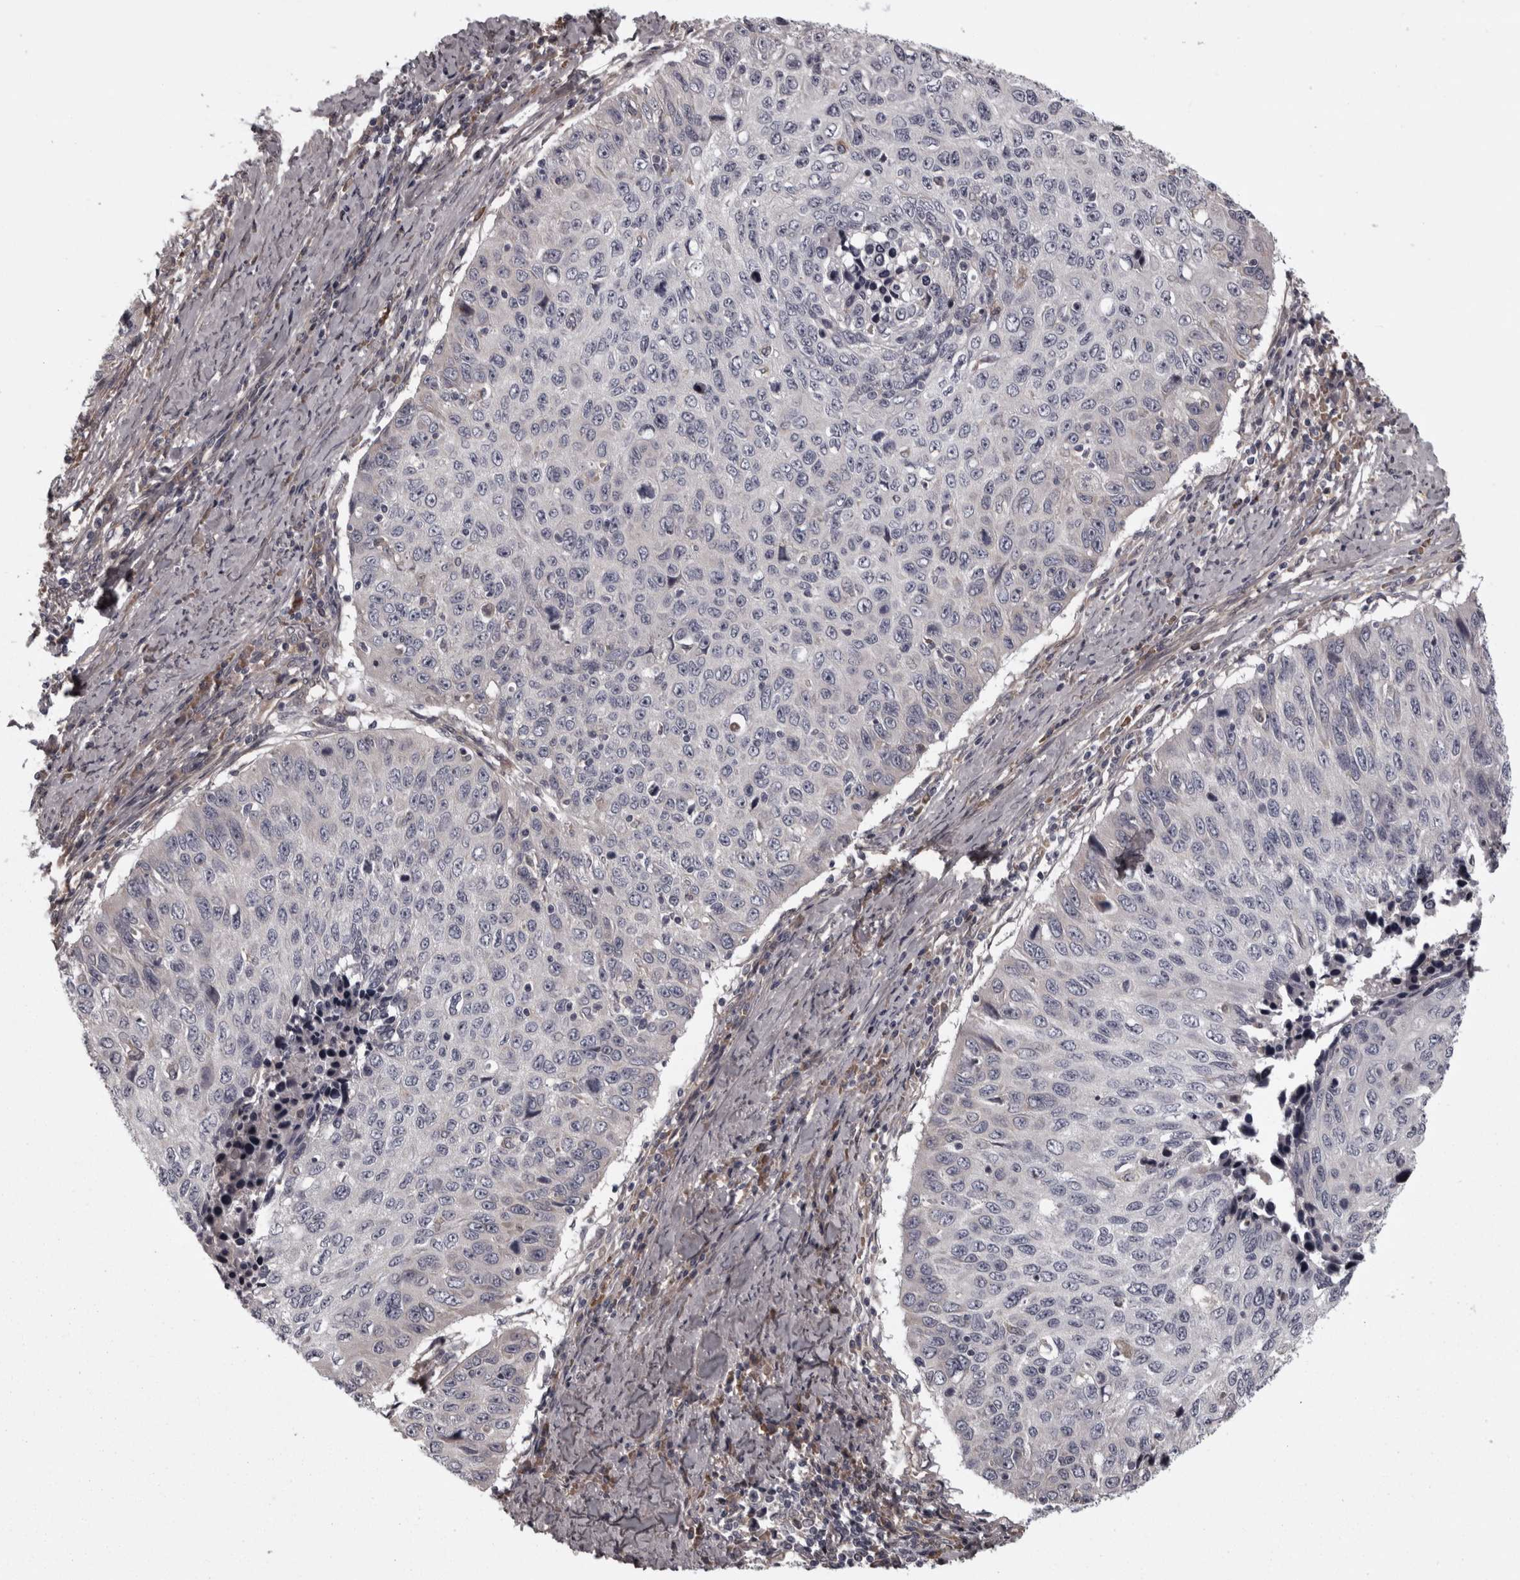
{"staining": {"intensity": "negative", "quantity": "none", "location": "none"}, "tissue": "cervical cancer", "cell_type": "Tumor cells", "image_type": "cancer", "snomed": [{"axis": "morphology", "description": "Squamous cell carcinoma, NOS"}, {"axis": "topography", "description": "Cervix"}], "caption": "Immunohistochemistry micrograph of neoplastic tissue: human cervical squamous cell carcinoma stained with DAB (3,3'-diaminobenzidine) displays no significant protein positivity in tumor cells. (DAB immunohistochemistry with hematoxylin counter stain).", "gene": "RSU1", "patient": {"sex": "female", "age": 53}}